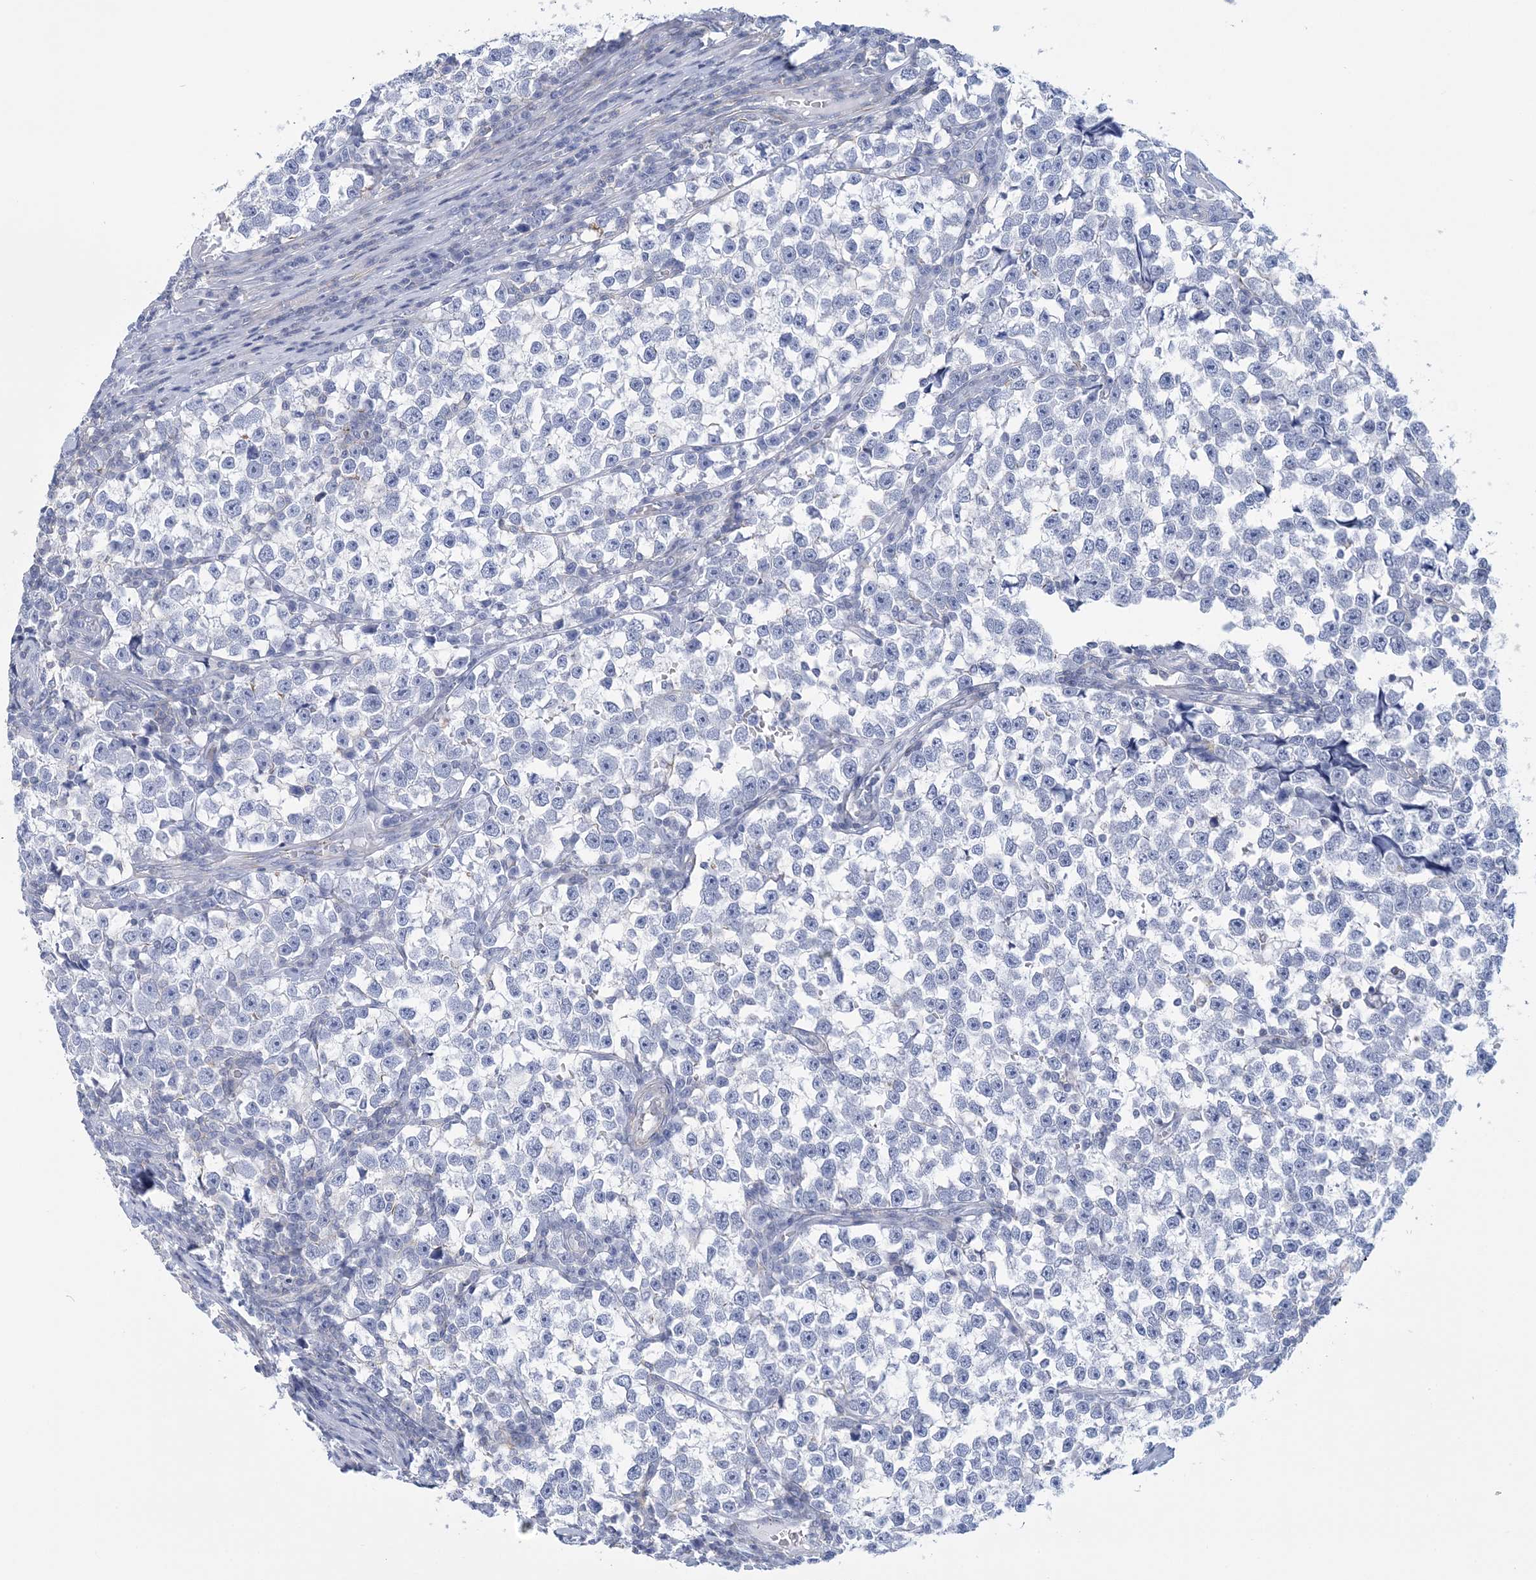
{"staining": {"intensity": "negative", "quantity": "none", "location": "none"}, "tissue": "testis cancer", "cell_type": "Tumor cells", "image_type": "cancer", "snomed": [{"axis": "morphology", "description": "Normal tissue, NOS"}, {"axis": "morphology", "description": "Seminoma, NOS"}, {"axis": "topography", "description": "Testis"}], "caption": "Immunohistochemistry (IHC) histopathology image of human seminoma (testis) stained for a protein (brown), which reveals no positivity in tumor cells.", "gene": "C11orf21", "patient": {"sex": "male", "age": 43}}